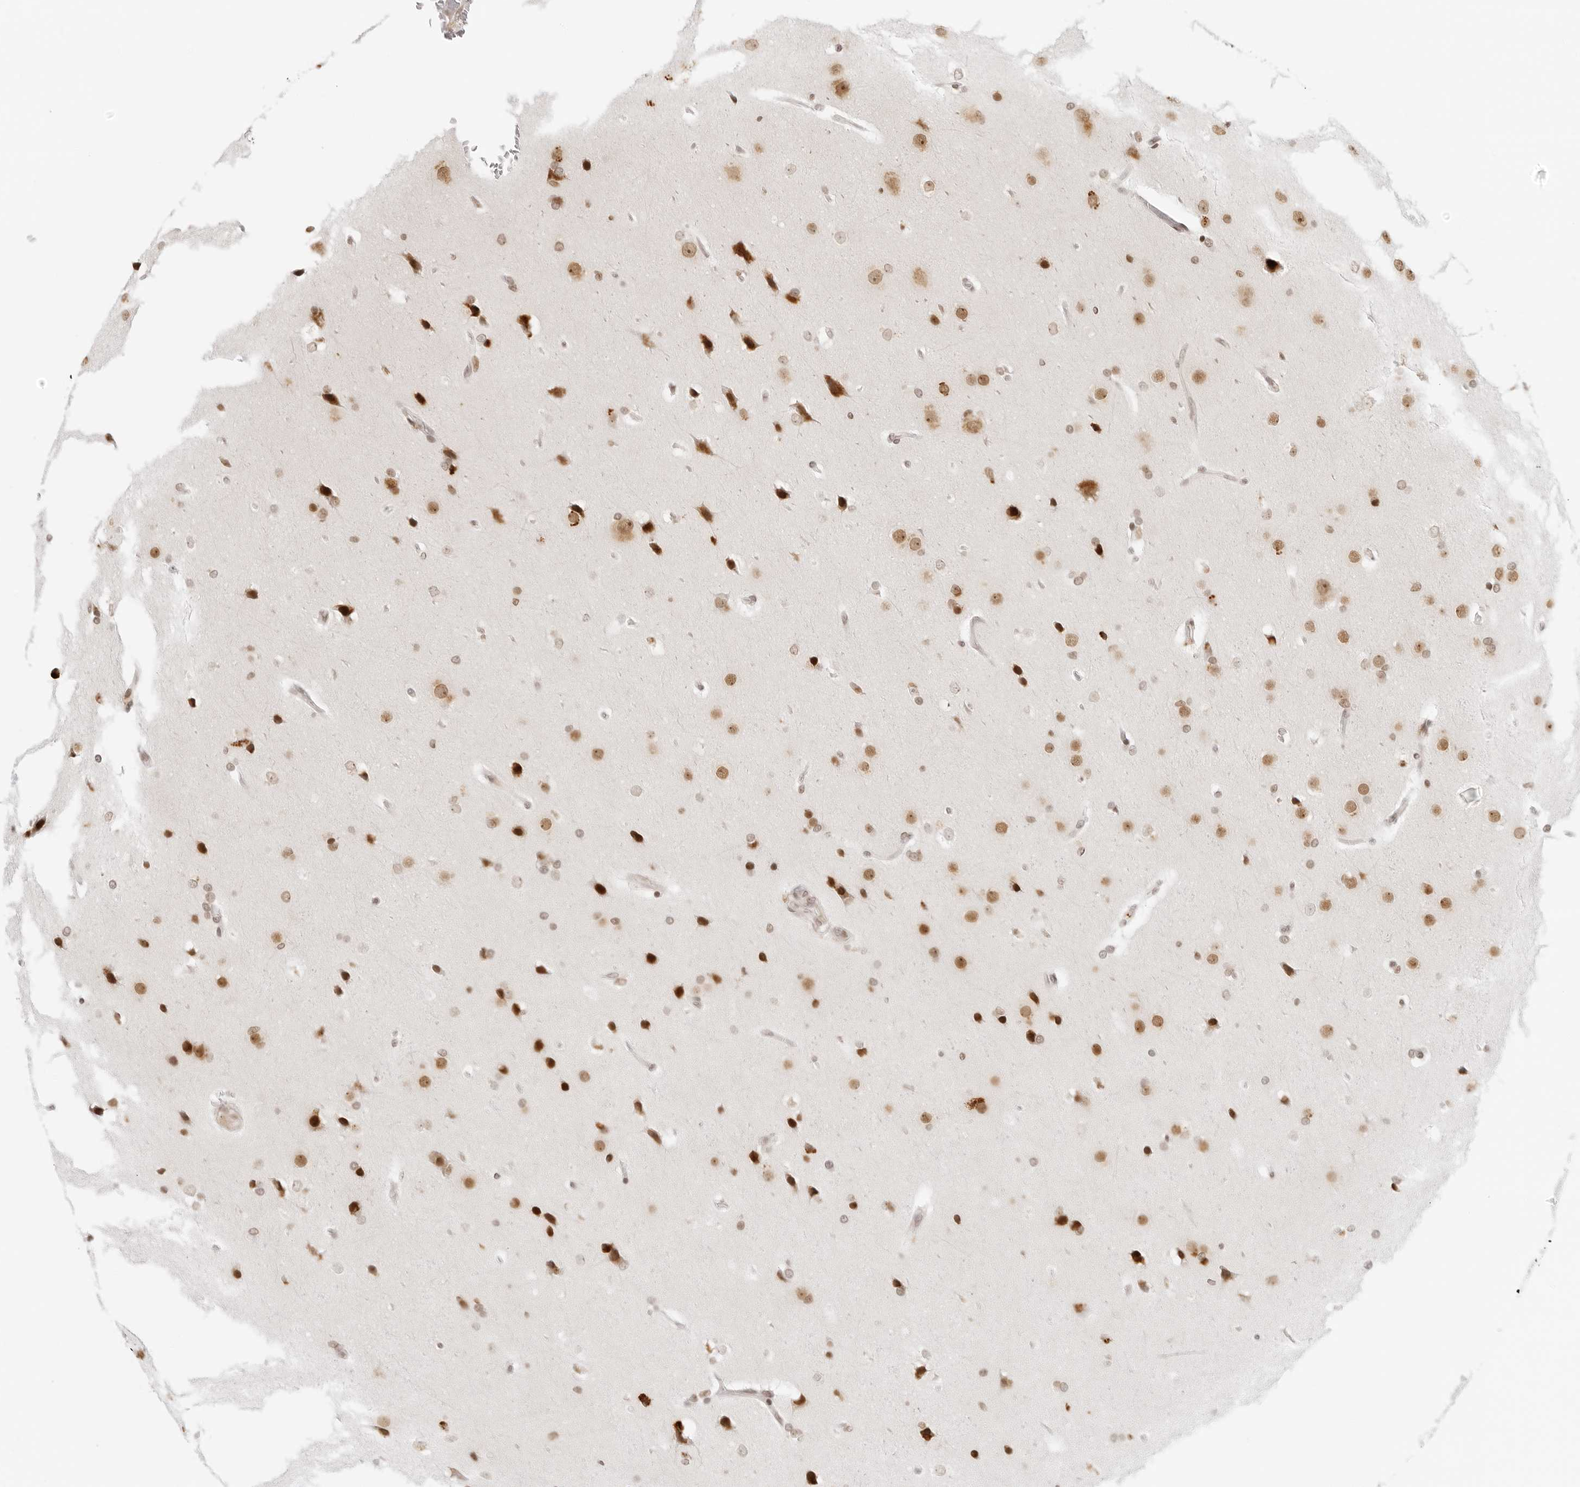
{"staining": {"intensity": "moderate", "quantity": ">75%", "location": "nuclear"}, "tissue": "glioma", "cell_type": "Tumor cells", "image_type": "cancer", "snomed": [{"axis": "morphology", "description": "Glioma, malignant, Low grade"}, {"axis": "topography", "description": "Brain"}], "caption": "Immunohistochemical staining of malignant glioma (low-grade) displays medium levels of moderate nuclear positivity in about >75% of tumor cells.", "gene": "RCC1", "patient": {"sex": "female", "age": 37}}